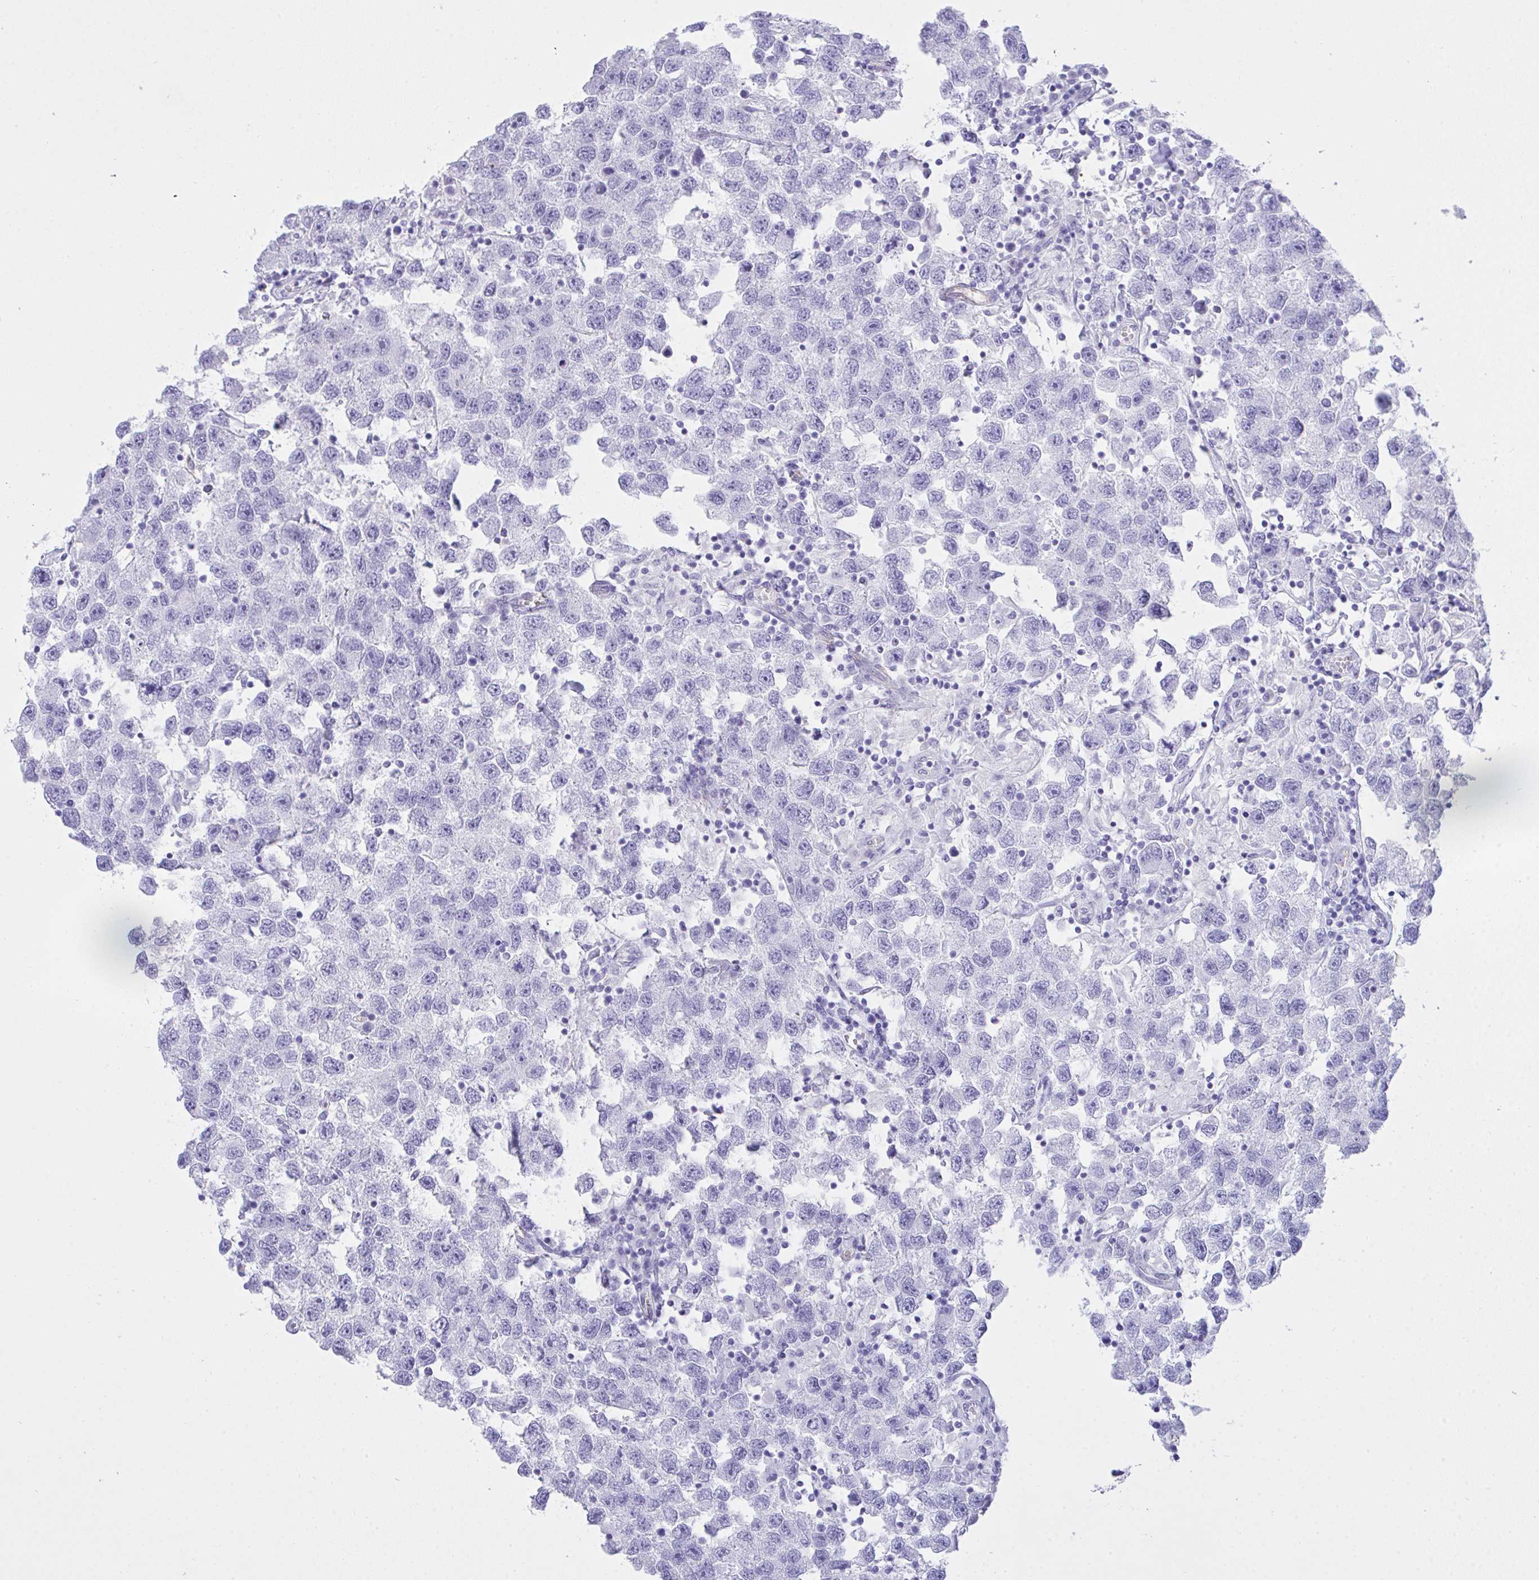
{"staining": {"intensity": "negative", "quantity": "none", "location": "none"}, "tissue": "testis cancer", "cell_type": "Tumor cells", "image_type": "cancer", "snomed": [{"axis": "morphology", "description": "Seminoma, NOS"}, {"axis": "topography", "description": "Testis"}], "caption": "This is a micrograph of IHC staining of testis cancer (seminoma), which shows no staining in tumor cells.", "gene": "AKR1D1", "patient": {"sex": "male", "age": 26}}